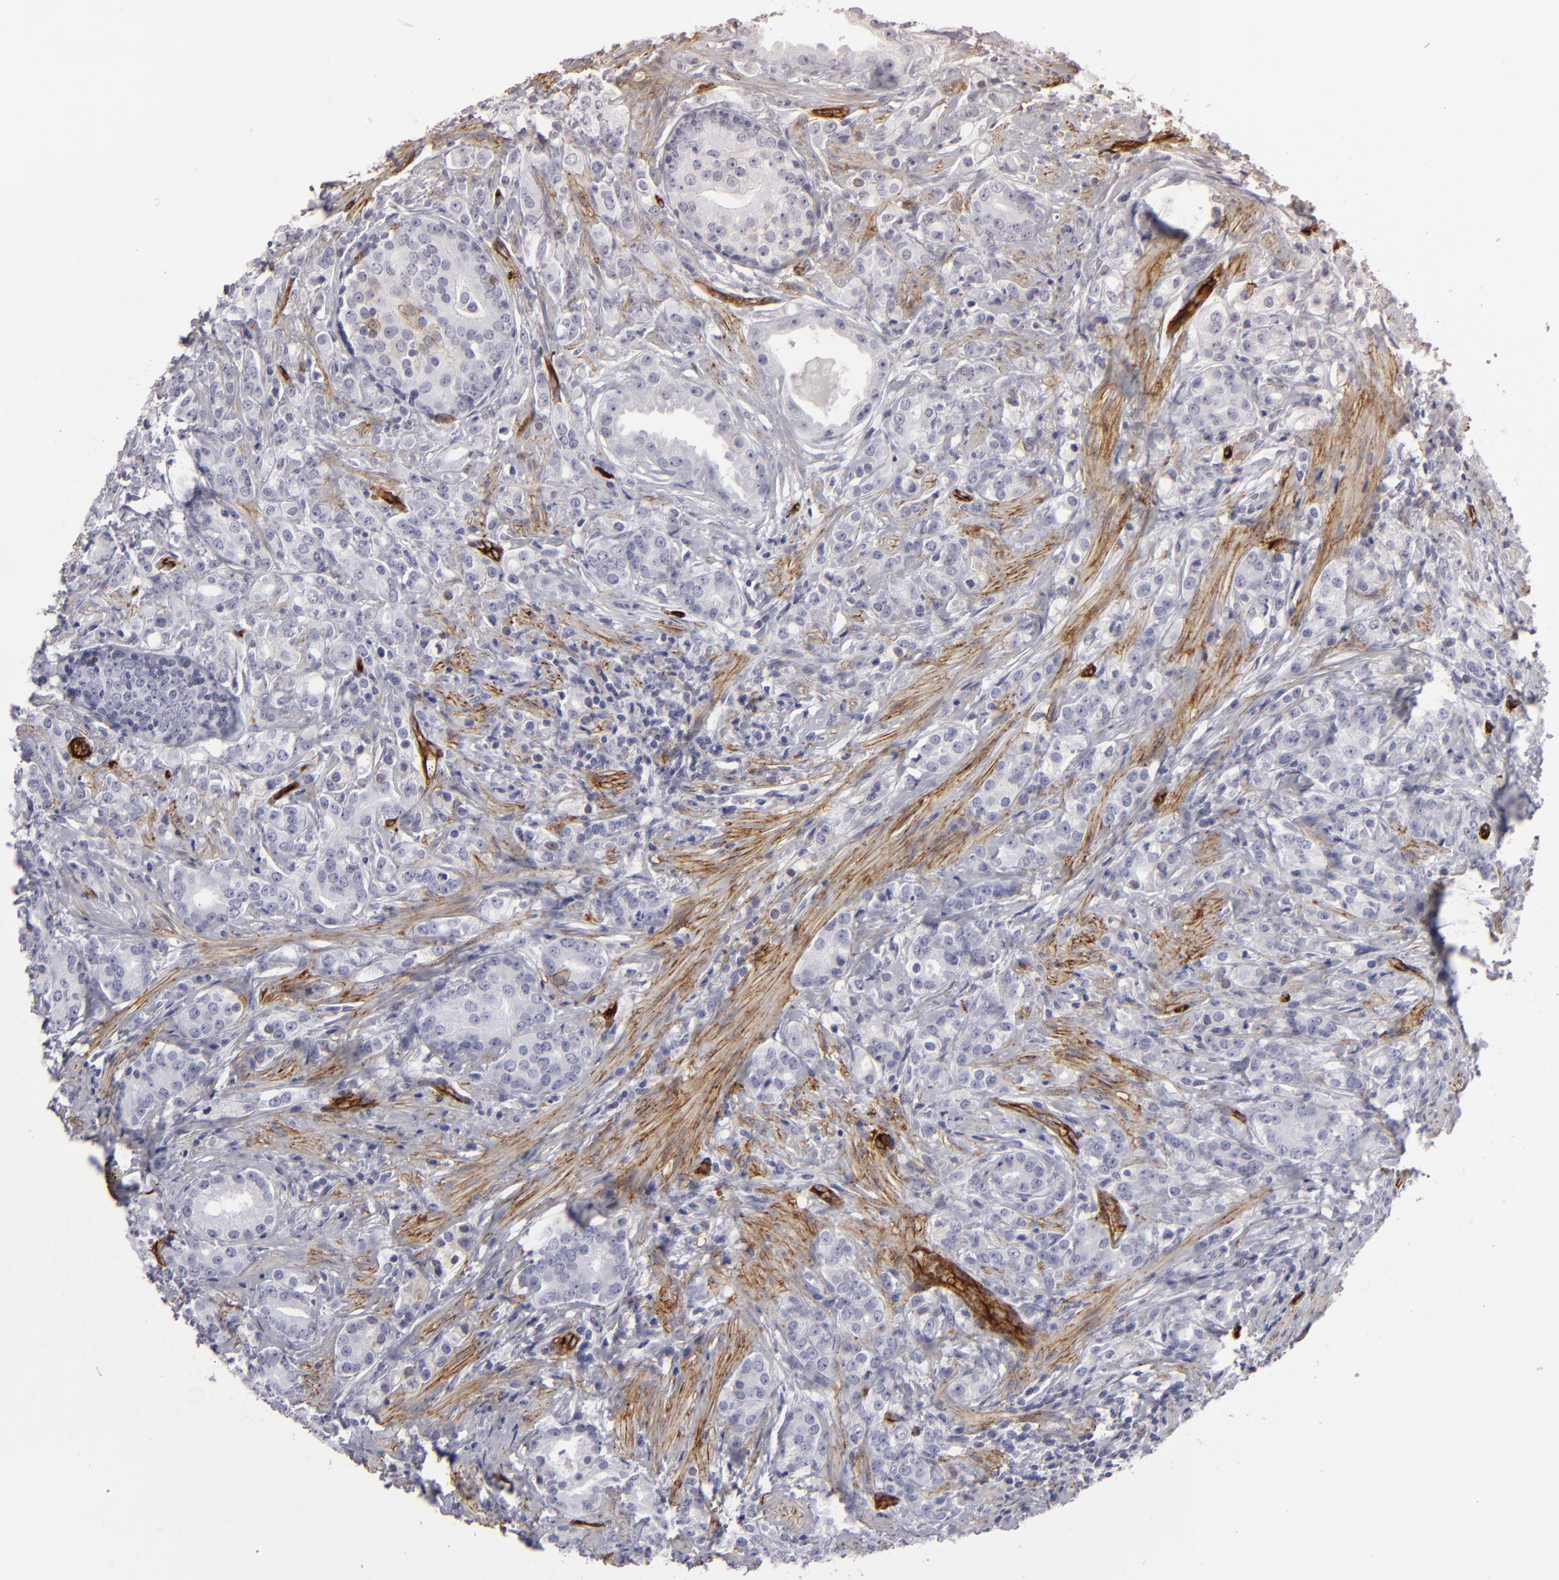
{"staining": {"intensity": "negative", "quantity": "none", "location": "none"}, "tissue": "prostate cancer", "cell_type": "Tumor cells", "image_type": "cancer", "snomed": [{"axis": "morphology", "description": "Adenocarcinoma, Medium grade"}, {"axis": "topography", "description": "Prostate"}], "caption": "There is no significant positivity in tumor cells of adenocarcinoma (medium-grade) (prostate). (DAB immunohistochemistry with hematoxylin counter stain).", "gene": "MCAM", "patient": {"sex": "male", "age": 59}}